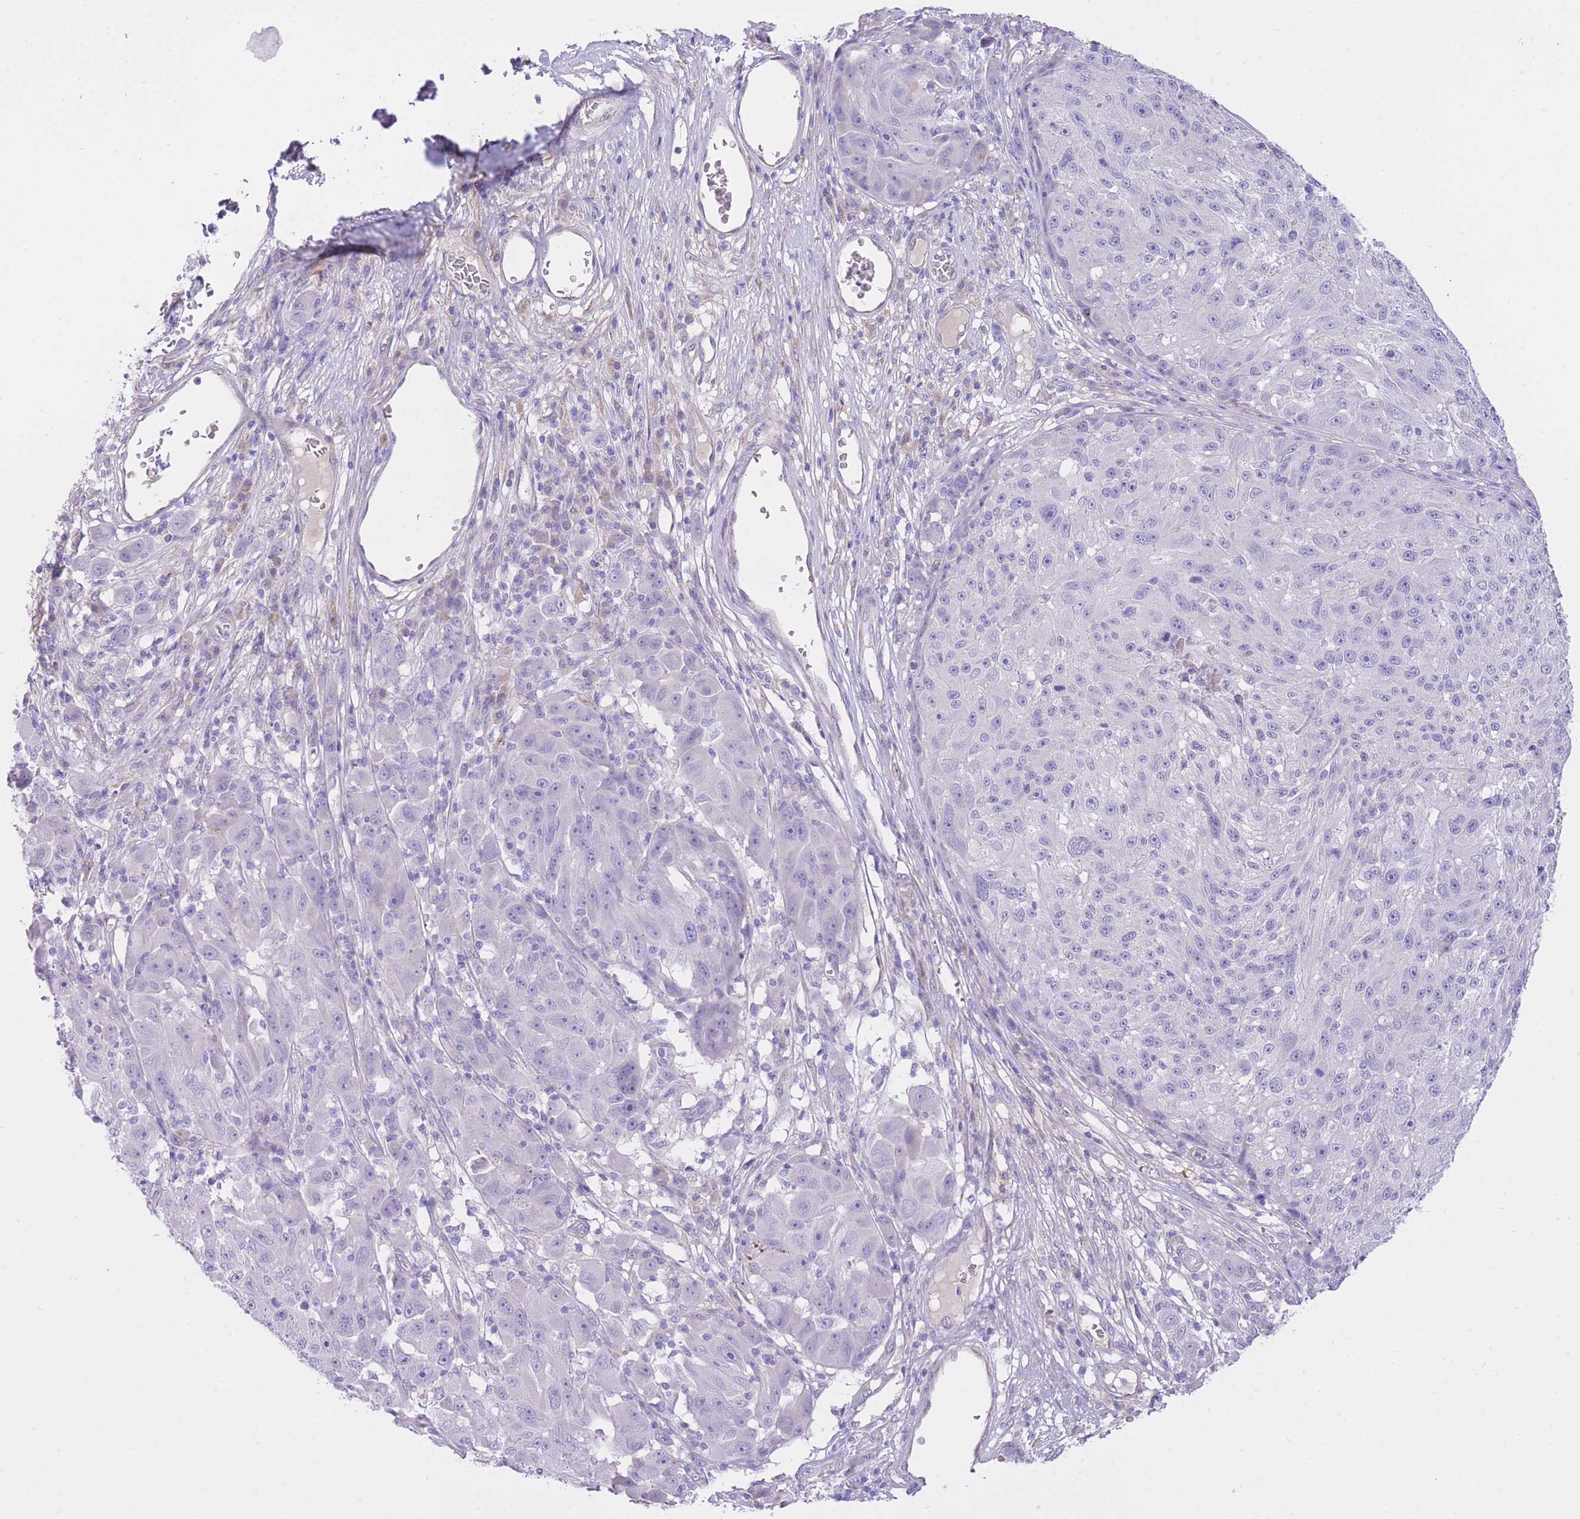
{"staining": {"intensity": "negative", "quantity": "none", "location": "none"}, "tissue": "melanoma", "cell_type": "Tumor cells", "image_type": "cancer", "snomed": [{"axis": "morphology", "description": "Malignant melanoma, NOS"}, {"axis": "topography", "description": "Skin"}], "caption": "A high-resolution photomicrograph shows IHC staining of melanoma, which exhibits no significant staining in tumor cells.", "gene": "PGM1", "patient": {"sex": "male", "age": 53}}